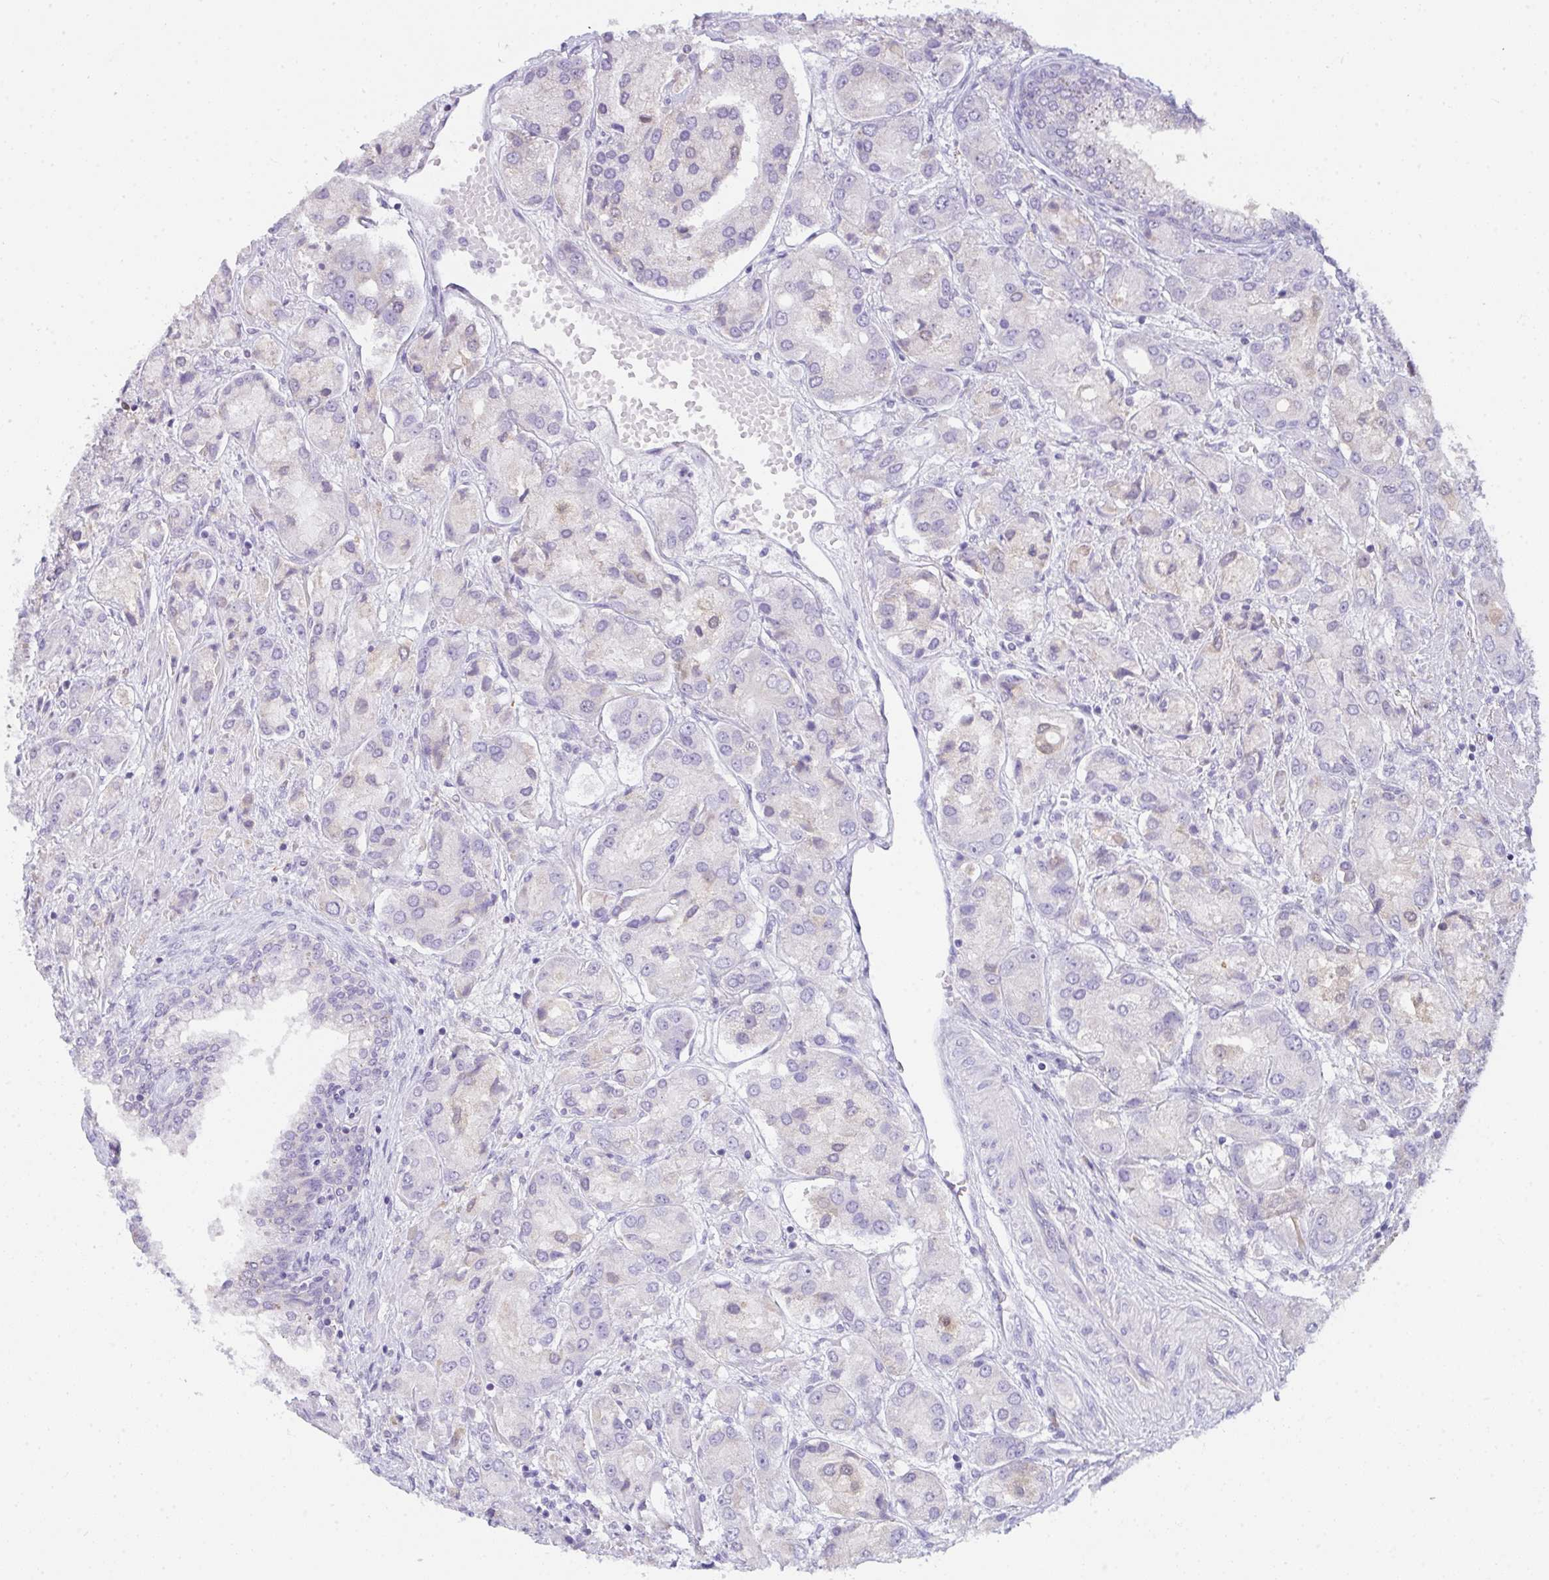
{"staining": {"intensity": "negative", "quantity": "none", "location": "none"}, "tissue": "prostate cancer", "cell_type": "Tumor cells", "image_type": "cancer", "snomed": [{"axis": "morphology", "description": "Adenocarcinoma, High grade"}, {"axis": "topography", "description": "Prostate"}], "caption": "Tumor cells show no significant positivity in prostate cancer (adenocarcinoma (high-grade)).", "gene": "COX7B", "patient": {"sex": "male", "age": 67}}